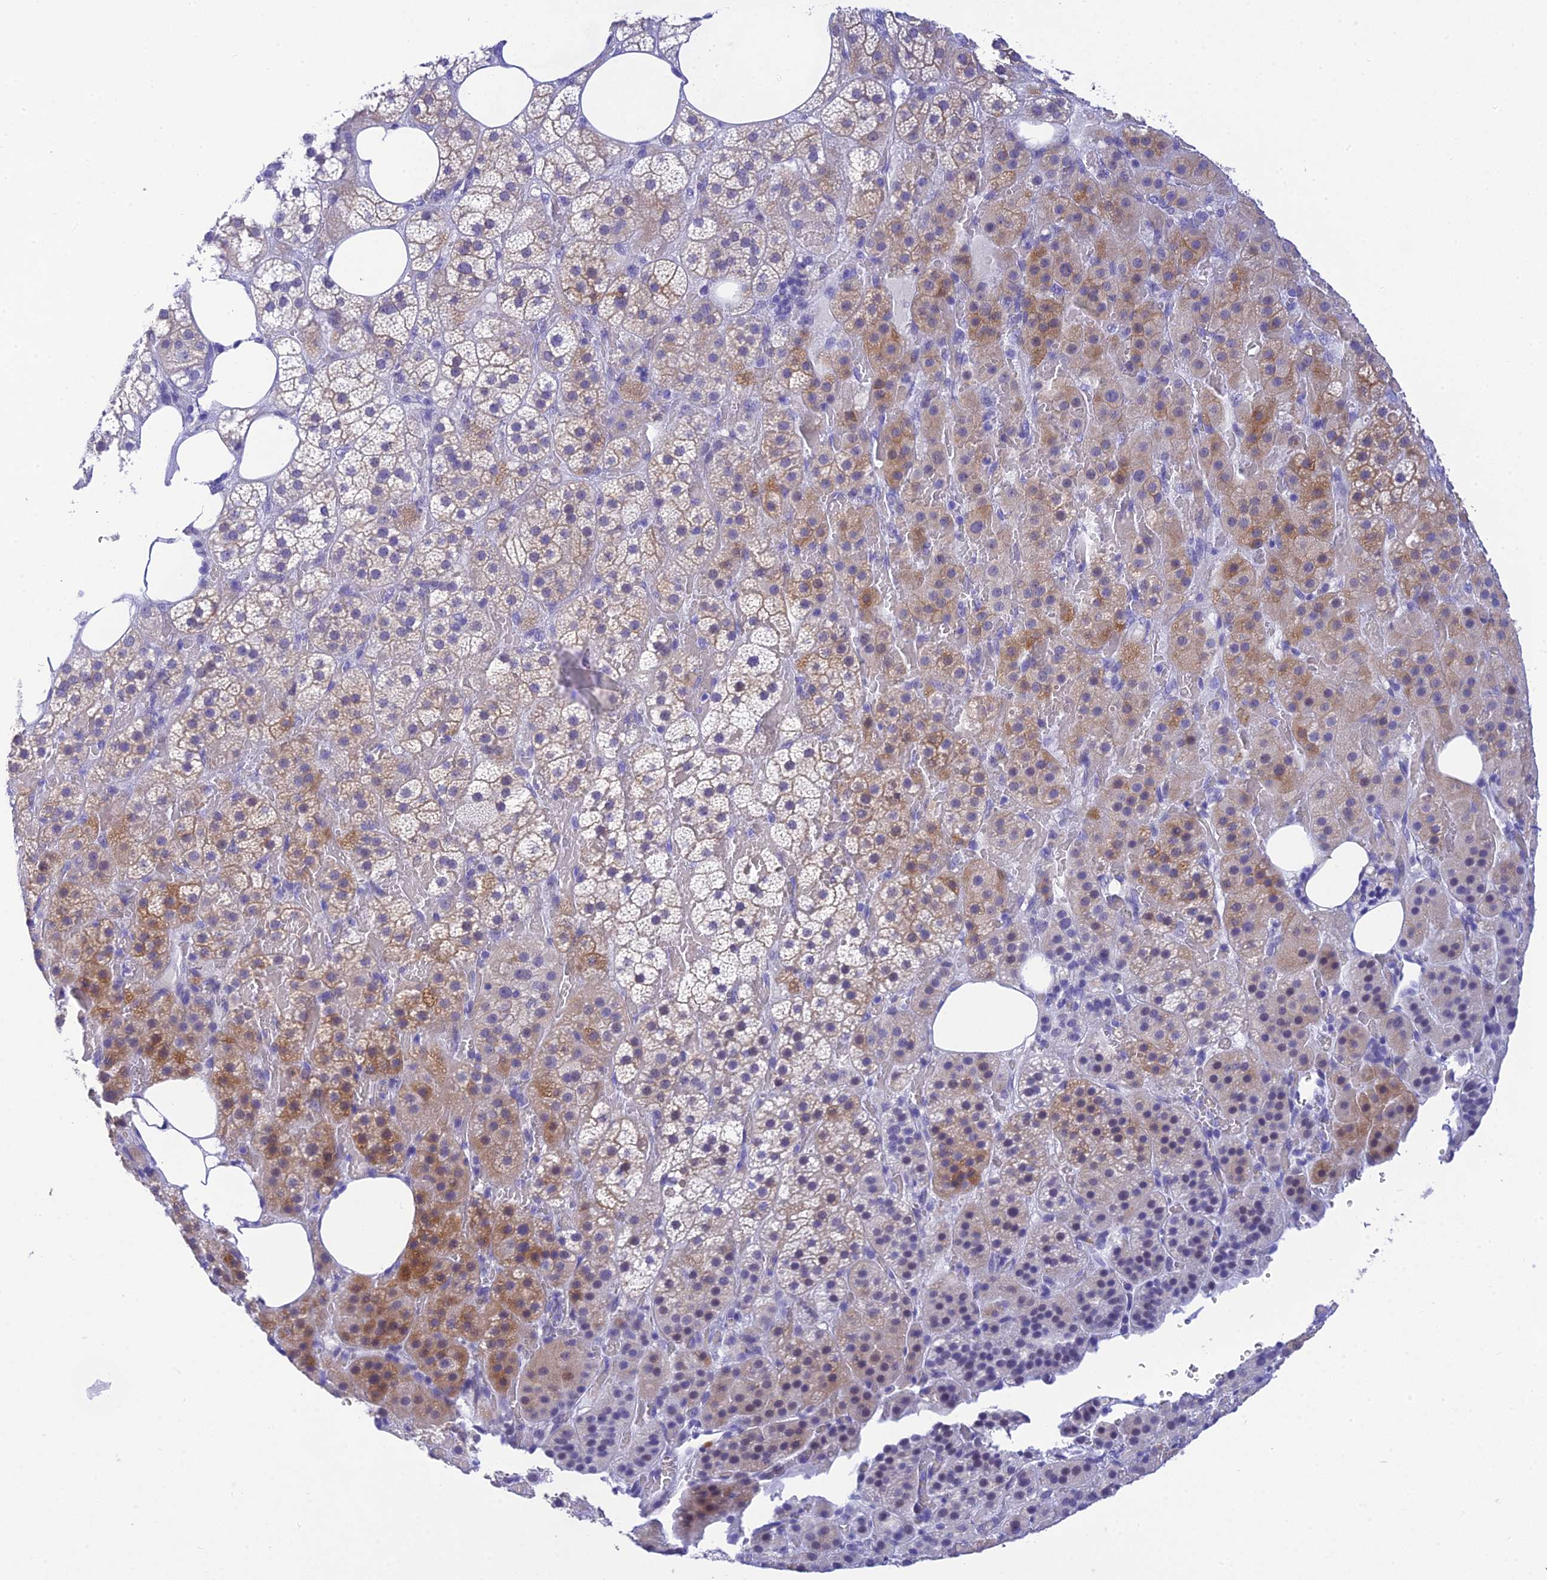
{"staining": {"intensity": "moderate", "quantity": "25%-75%", "location": "cytoplasmic/membranous"}, "tissue": "adrenal gland", "cell_type": "Glandular cells", "image_type": "normal", "snomed": [{"axis": "morphology", "description": "Normal tissue, NOS"}, {"axis": "topography", "description": "Adrenal gland"}], "caption": "Immunohistochemistry (IHC) (DAB) staining of unremarkable adrenal gland reveals moderate cytoplasmic/membranous protein expression in approximately 25%-75% of glandular cells.", "gene": "KDELR3", "patient": {"sex": "female", "age": 59}}